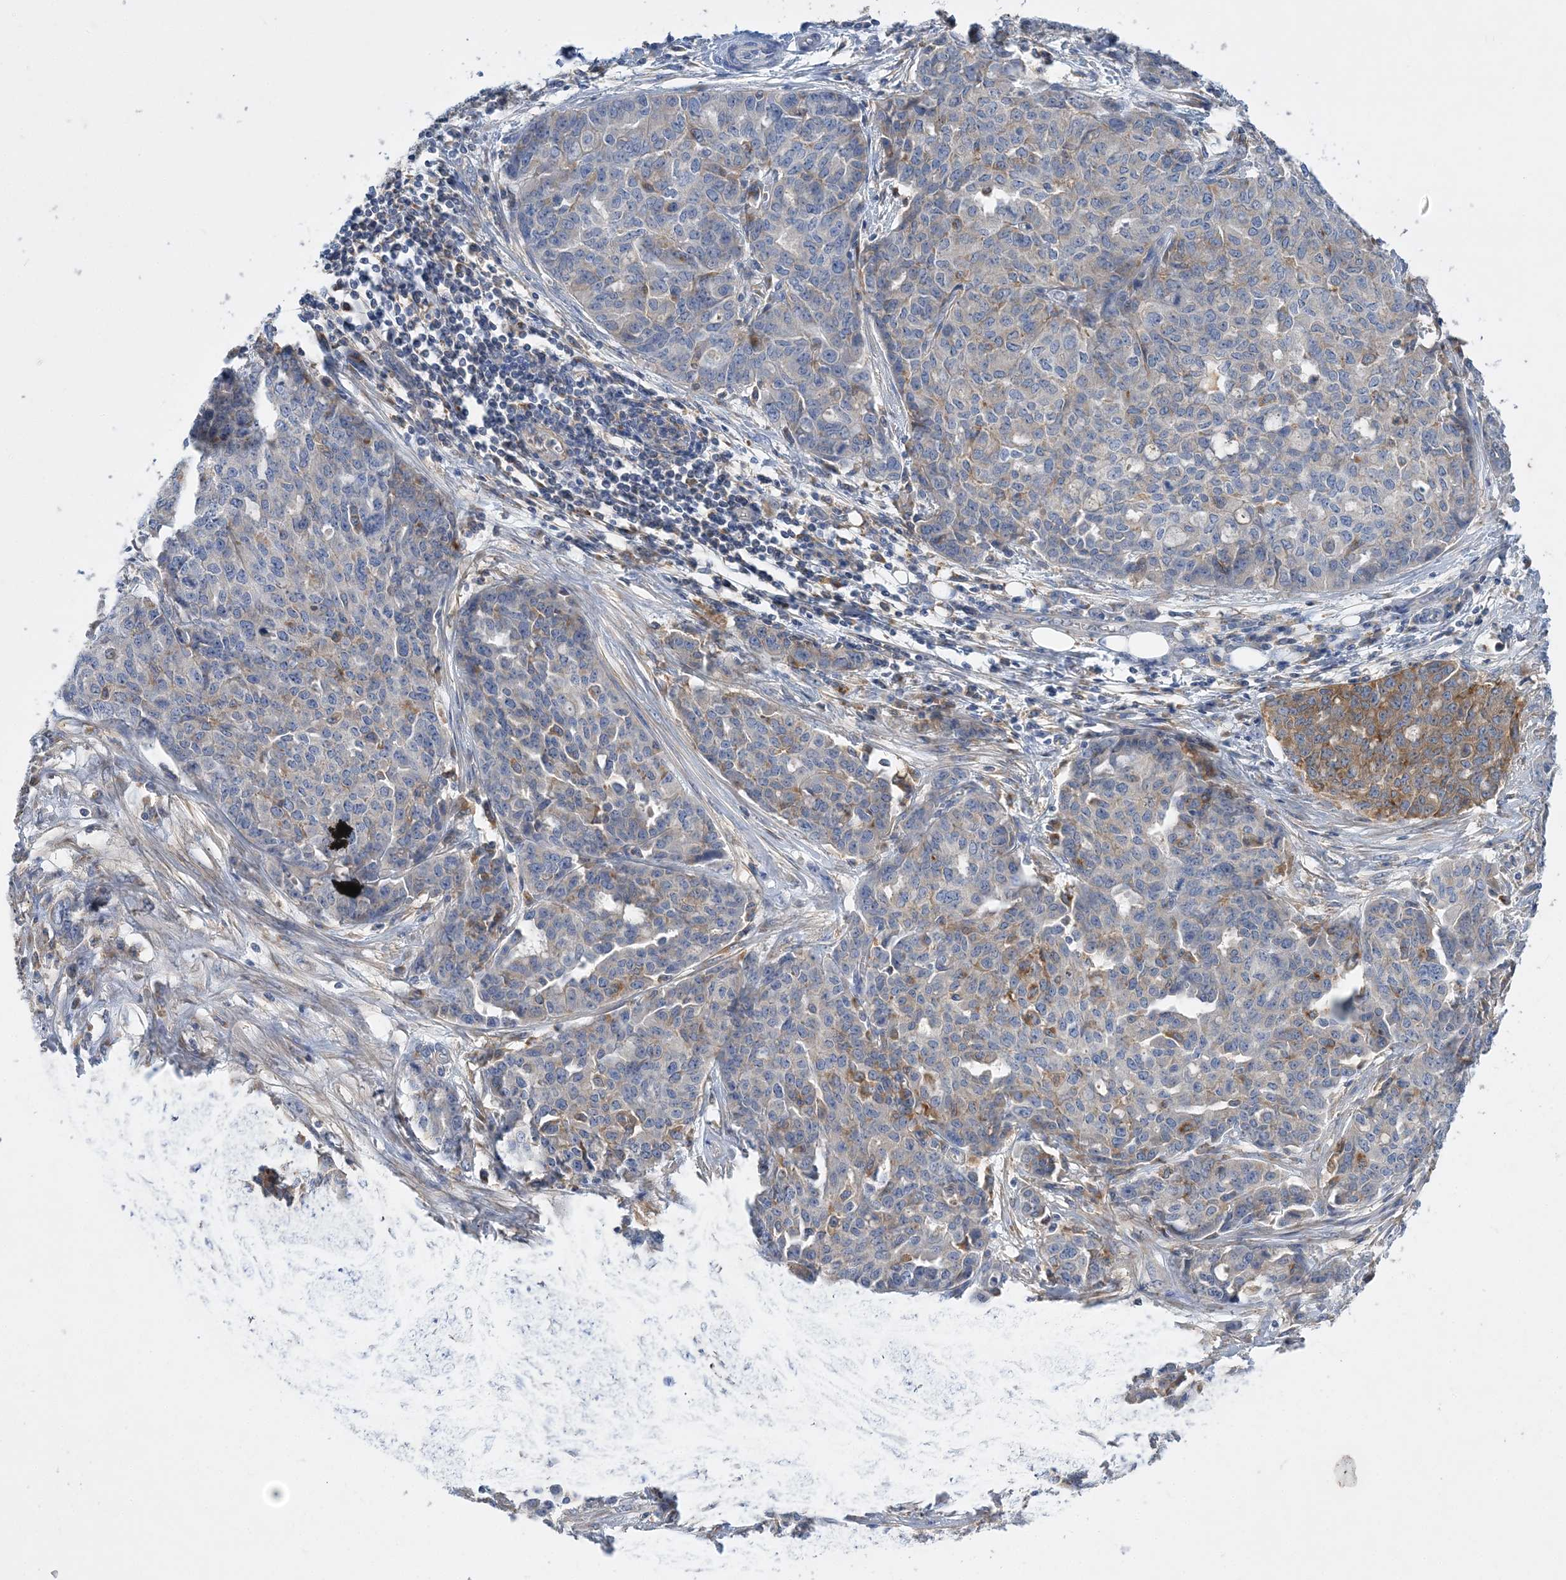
{"staining": {"intensity": "moderate", "quantity": "<25%", "location": "cytoplasmic/membranous"}, "tissue": "ovarian cancer", "cell_type": "Tumor cells", "image_type": "cancer", "snomed": [{"axis": "morphology", "description": "Cystadenocarcinoma, serous, NOS"}, {"axis": "topography", "description": "Soft tissue"}, {"axis": "topography", "description": "Ovary"}], "caption": "Moderate cytoplasmic/membranous staining for a protein is appreciated in about <25% of tumor cells of ovarian cancer using immunohistochemistry (IHC).", "gene": "GRINA", "patient": {"sex": "female", "age": 57}}